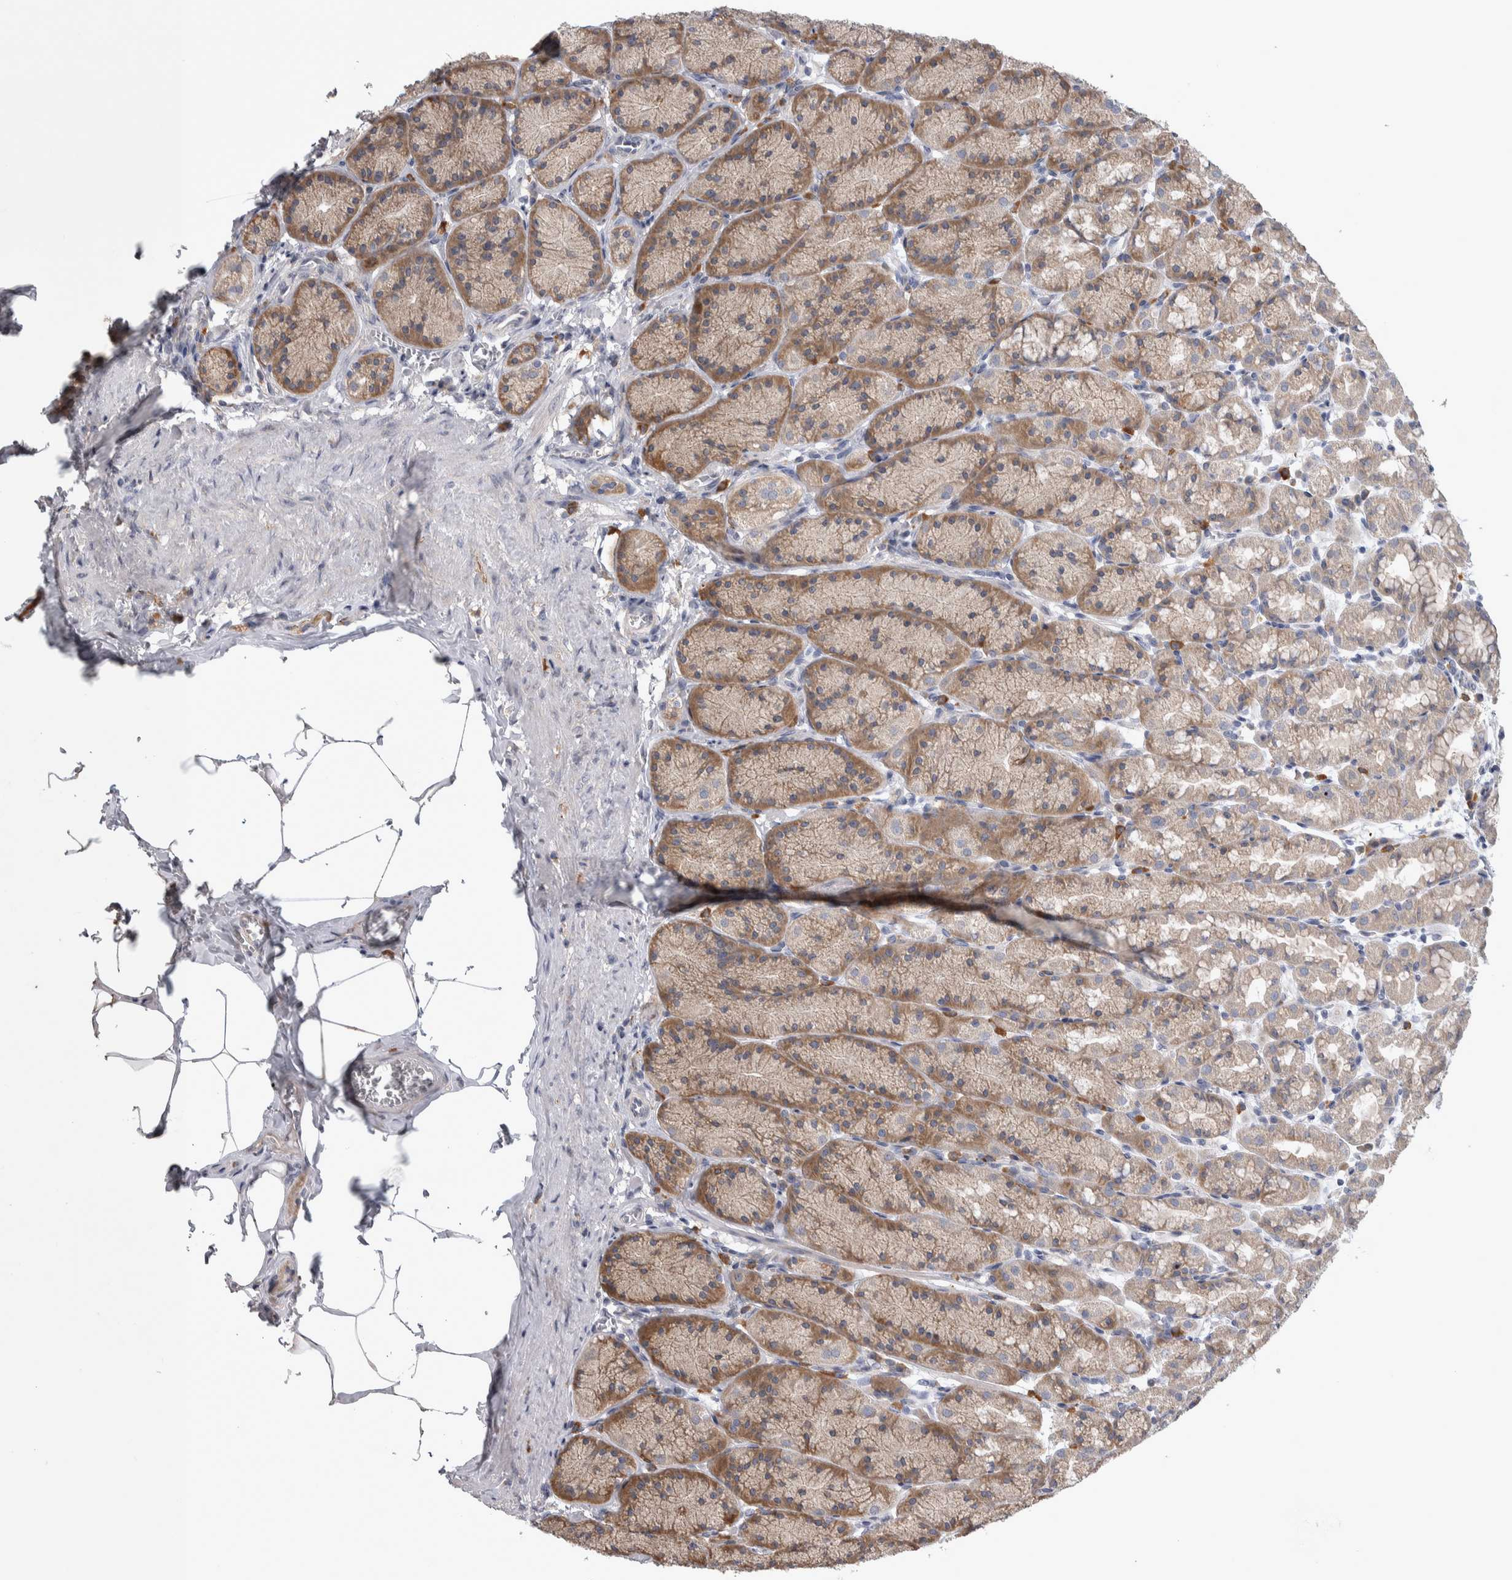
{"staining": {"intensity": "moderate", "quantity": ">75%", "location": "cytoplasmic/membranous"}, "tissue": "stomach", "cell_type": "Glandular cells", "image_type": "normal", "snomed": [{"axis": "morphology", "description": "Normal tissue, NOS"}, {"axis": "topography", "description": "Stomach"}], "caption": "Immunohistochemical staining of benign human stomach demonstrates medium levels of moderate cytoplasmic/membranous staining in about >75% of glandular cells. Nuclei are stained in blue.", "gene": "IBTK", "patient": {"sex": "male", "age": 42}}